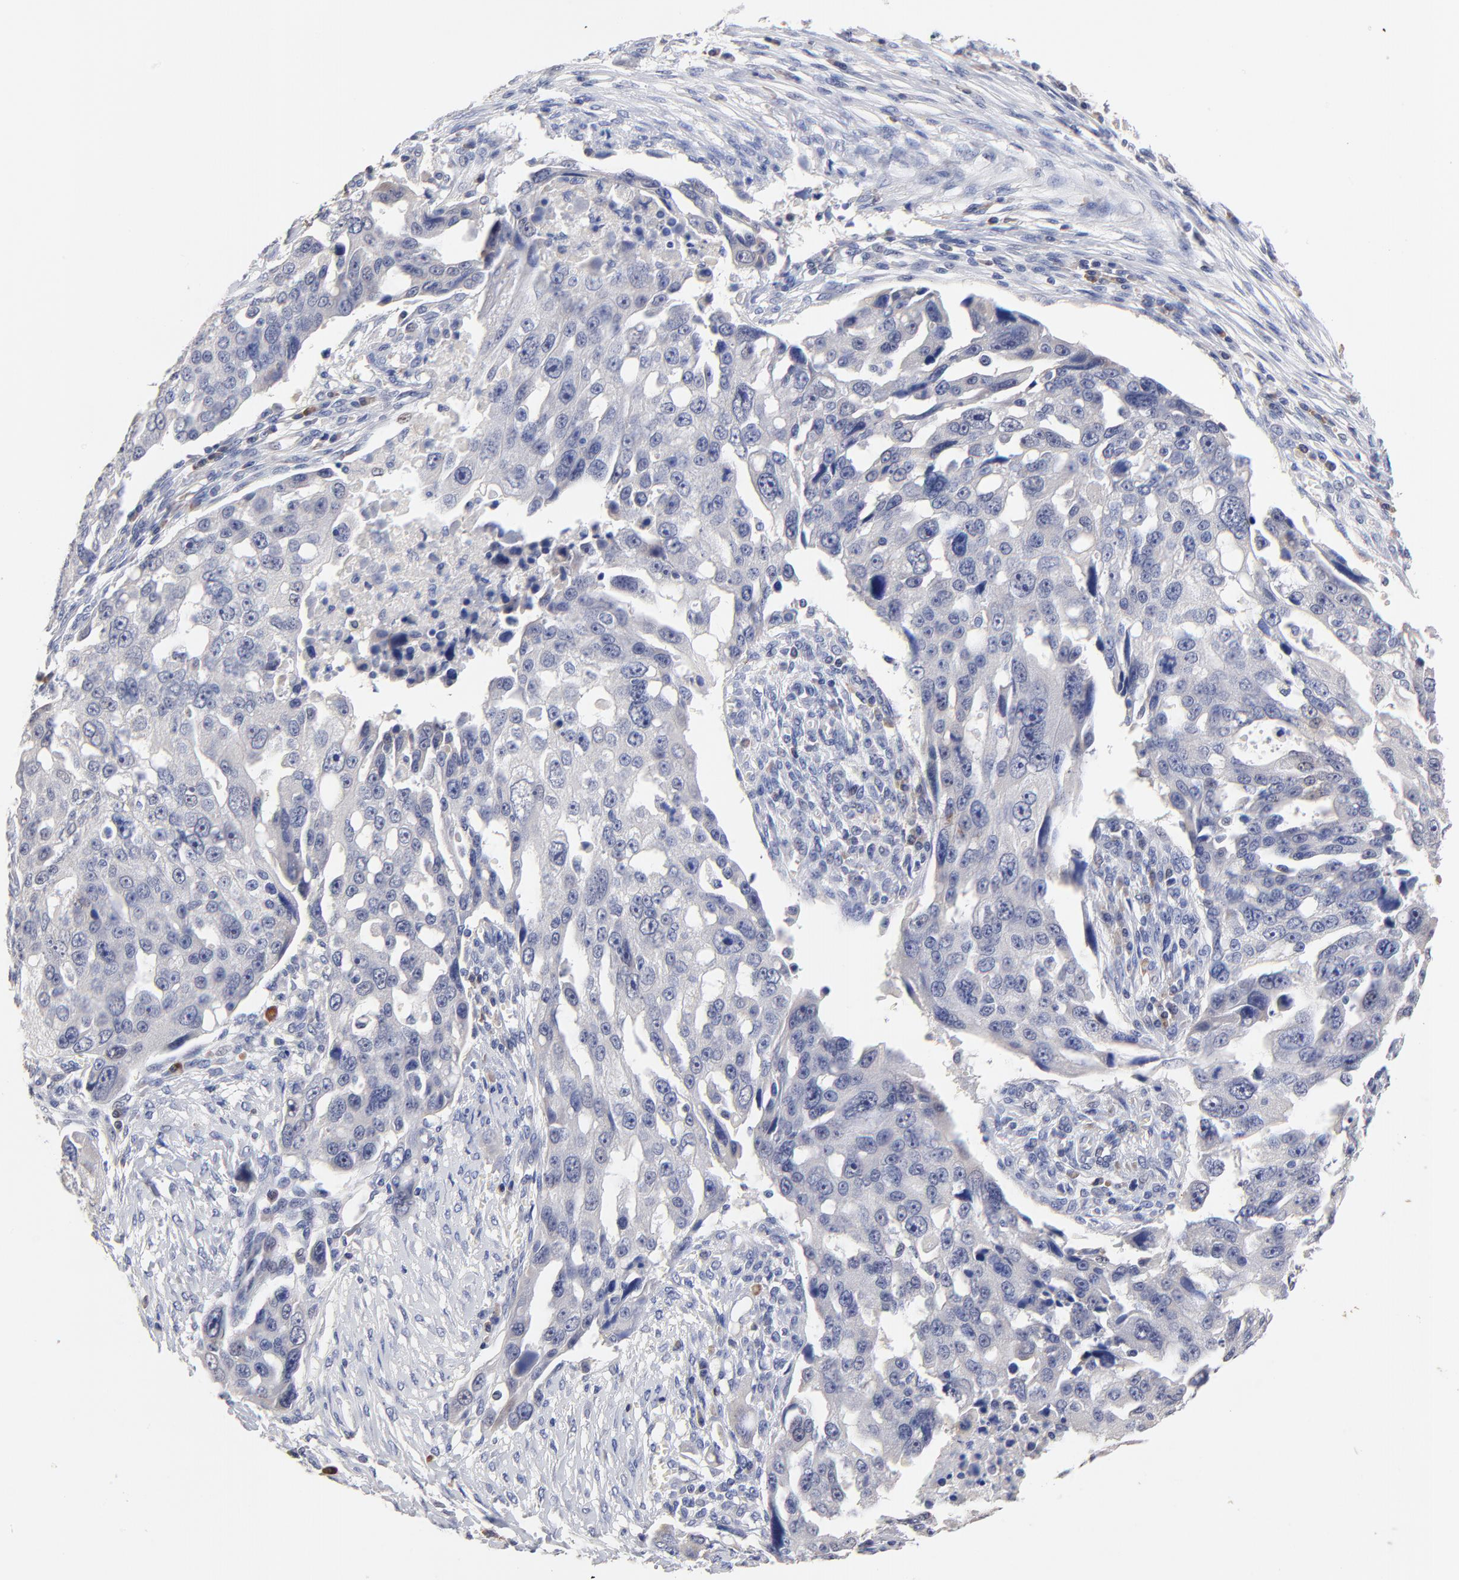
{"staining": {"intensity": "negative", "quantity": "none", "location": "none"}, "tissue": "ovarian cancer", "cell_type": "Tumor cells", "image_type": "cancer", "snomed": [{"axis": "morphology", "description": "Carcinoma, endometroid"}, {"axis": "topography", "description": "Ovary"}], "caption": "Protein analysis of ovarian endometroid carcinoma demonstrates no significant positivity in tumor cells.", "gene": "TWNK", "patient": {"sex": "female", "age": 75}}